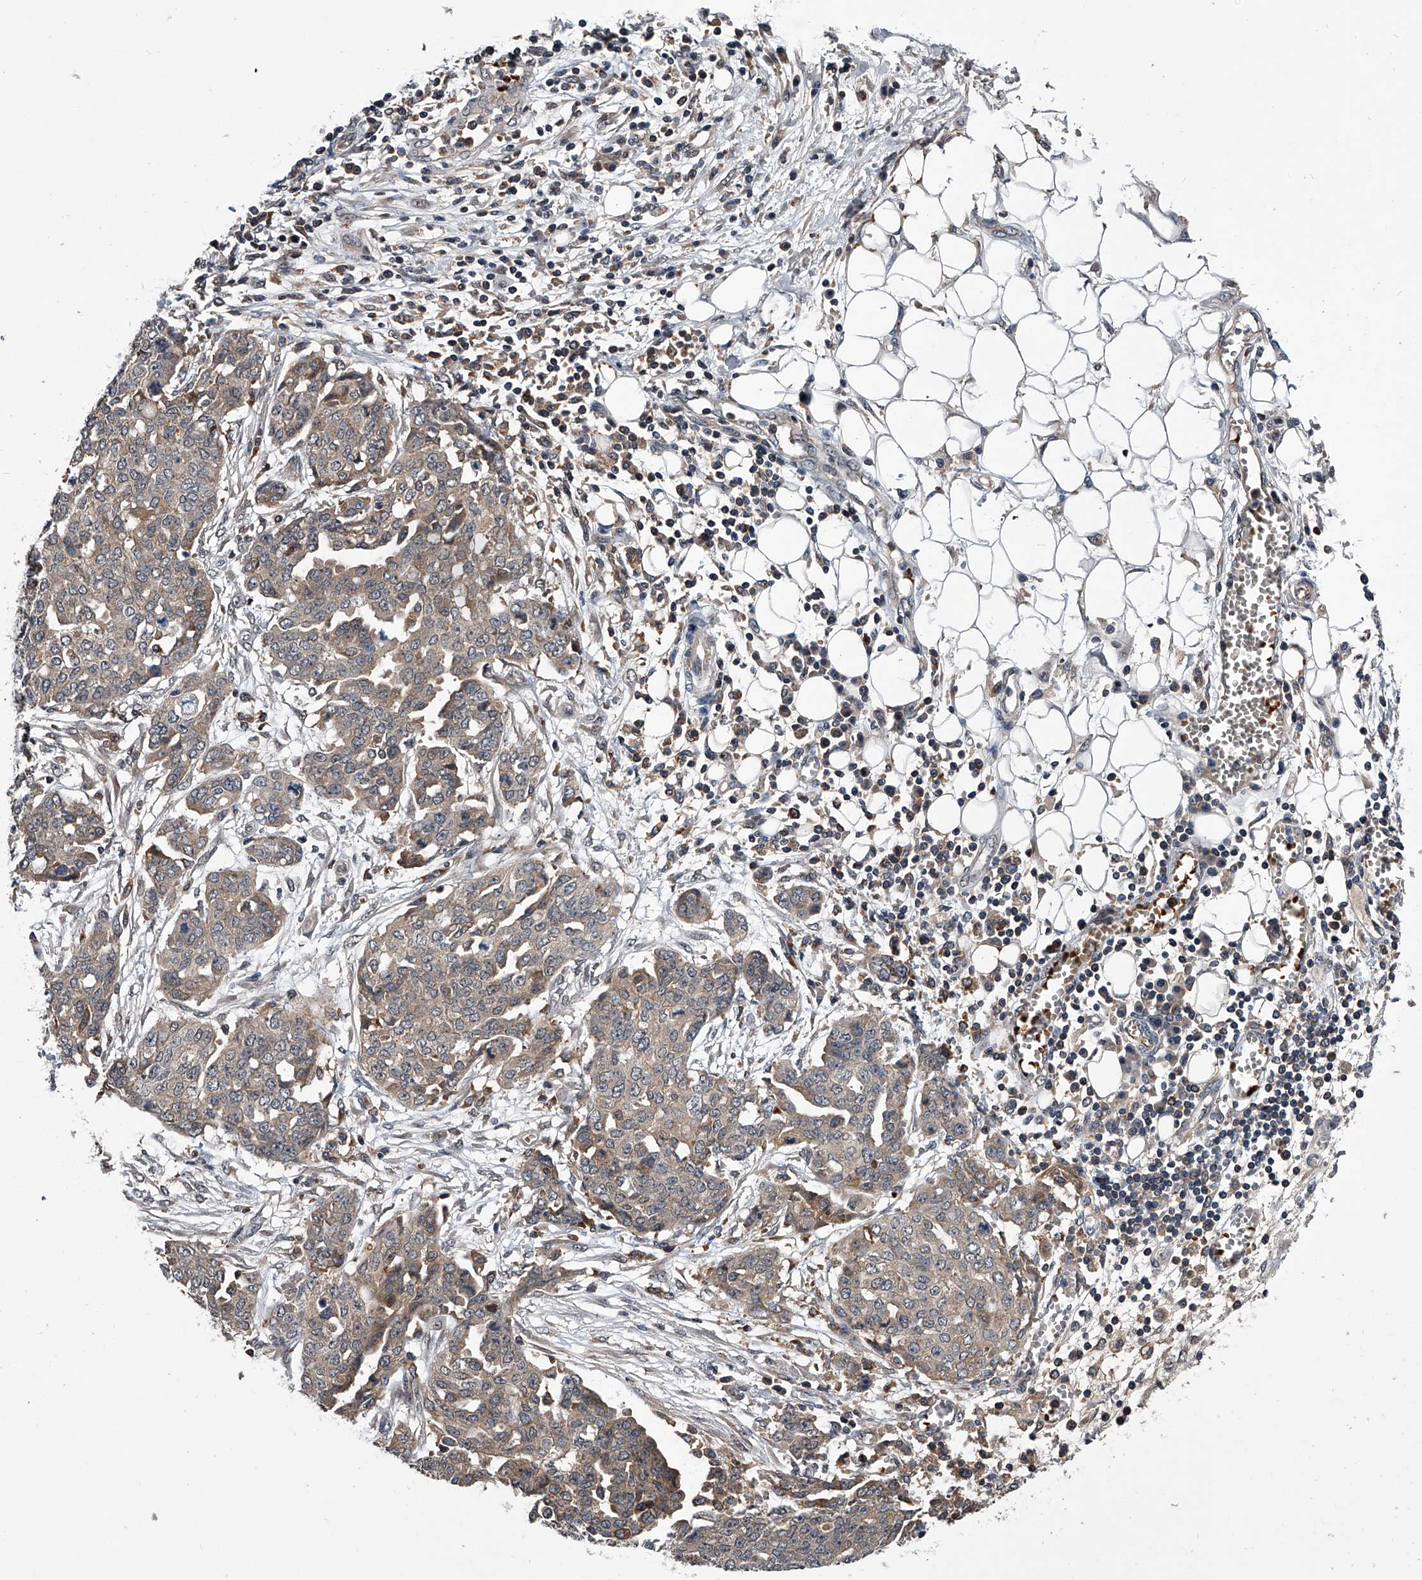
{"staining": {"intensity": "weak", "quantity": "<25%", "location": "cytoplasmic/membranous"}, "tissue": "ovarian cancer", "cell_type": "Tumor cells", "image_type": "cancer", "snomed": [{"axis": "morphology", "description": "Cystadenocarcinoma, serous, NOS"}, {"axis": "topography", "description": "Soft tissue"}, {"axis": "topography", "description": "Ovary"}], "caption": "Immunohistochemistry micrograph of ovarian cancer stained for a protein (brown), which reveals no expression in tumor cells.", "gene": "ZNF30", "patient": {"sex": "female", "age": 57}}